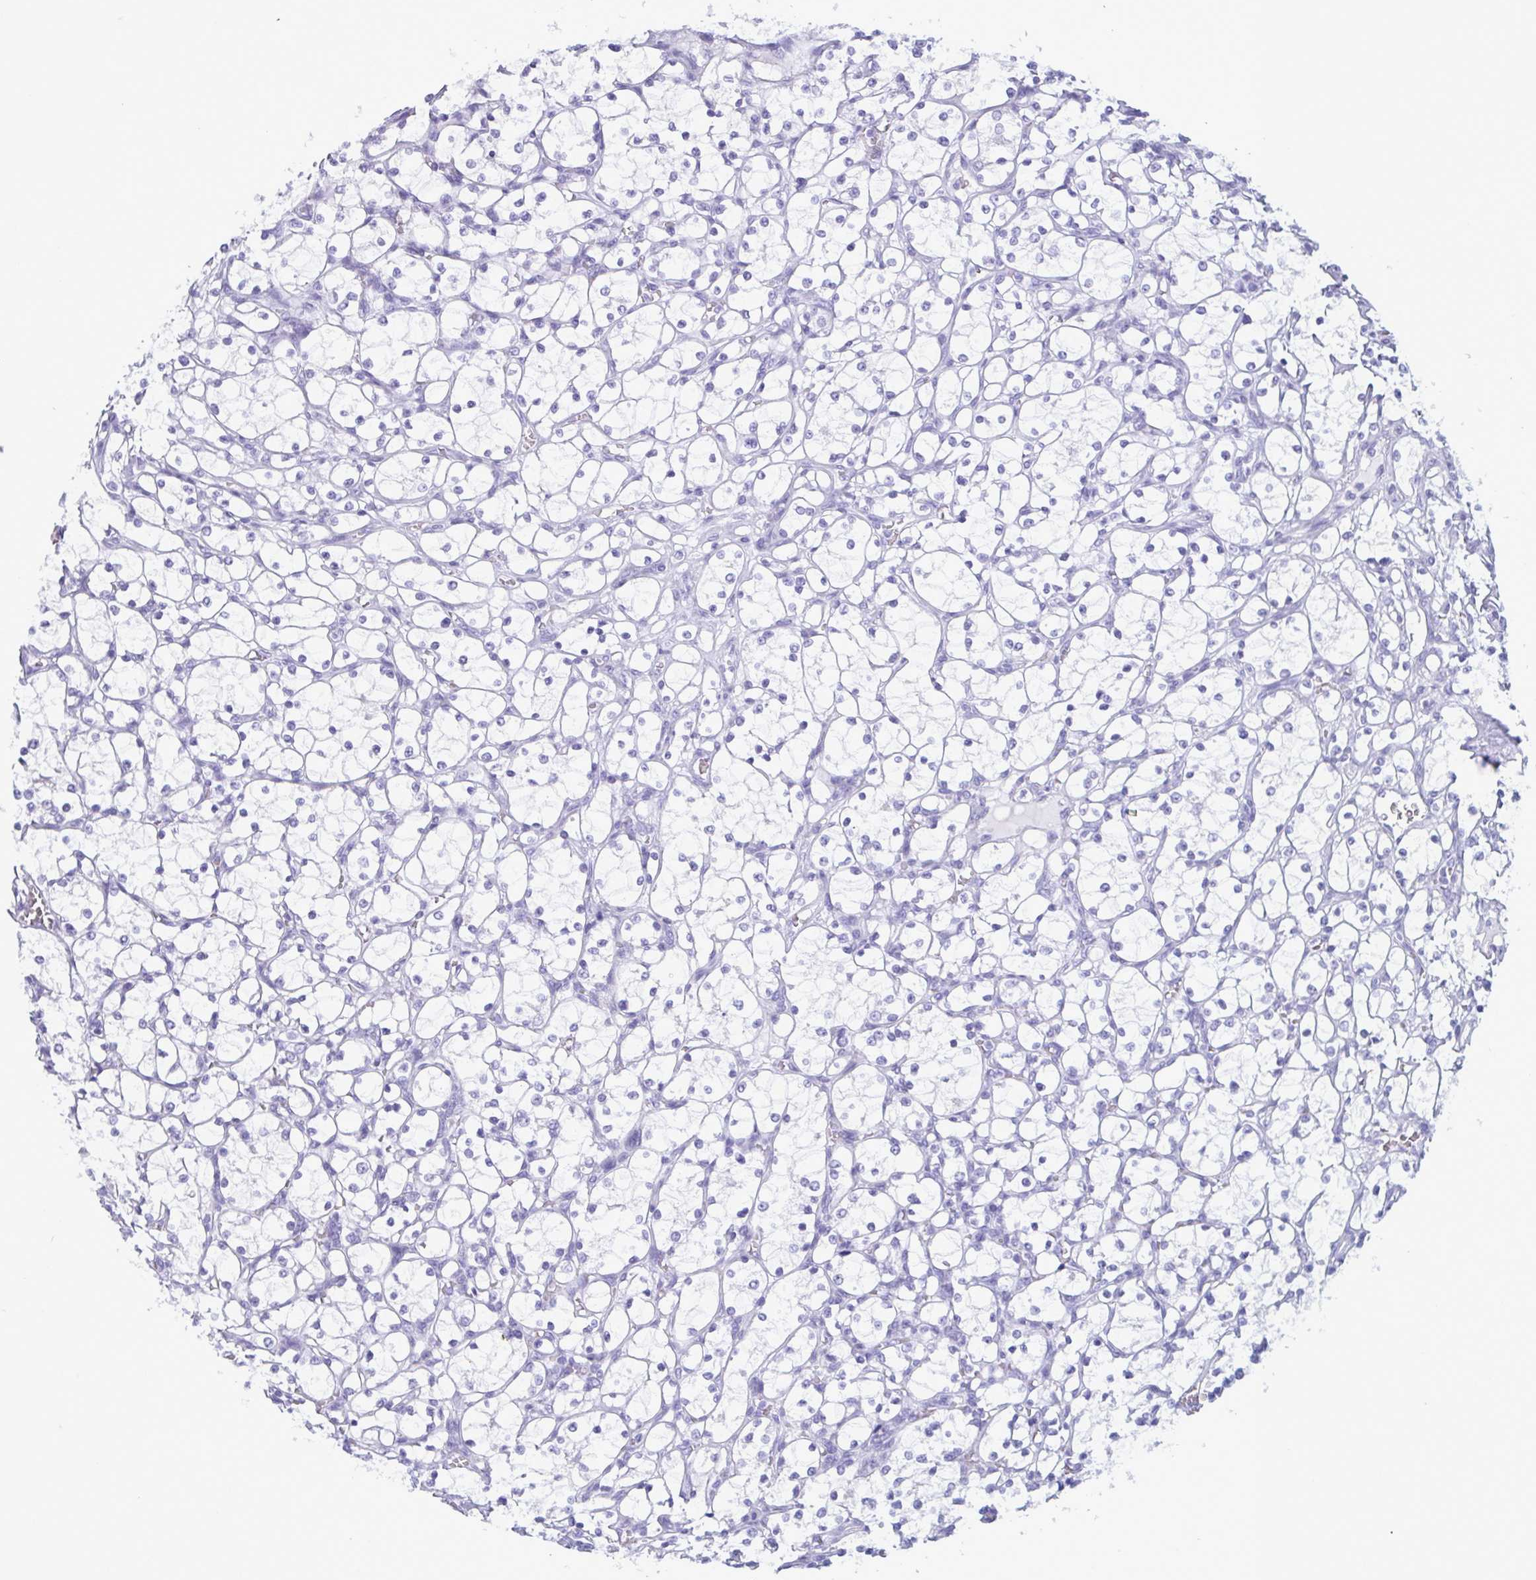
{"staining": {"intensity": "negative", "quantity": "none", "location": "none"}, "tissue": "renal cancer", "cell_type": "Tumor cells", "image_type": "cancer", "snomed": [{"axis": "morphology", "description": "Adenocarcinoma, NOS"}, {"axis": "topography", "description": "Kidney"}], "caption": "Photomicrograph shows no significant protein staining in tumor cells of renal cancer (adenocarcinoma).", "gene": "LTF", "patient": {"sex": "female", "age": 69}}